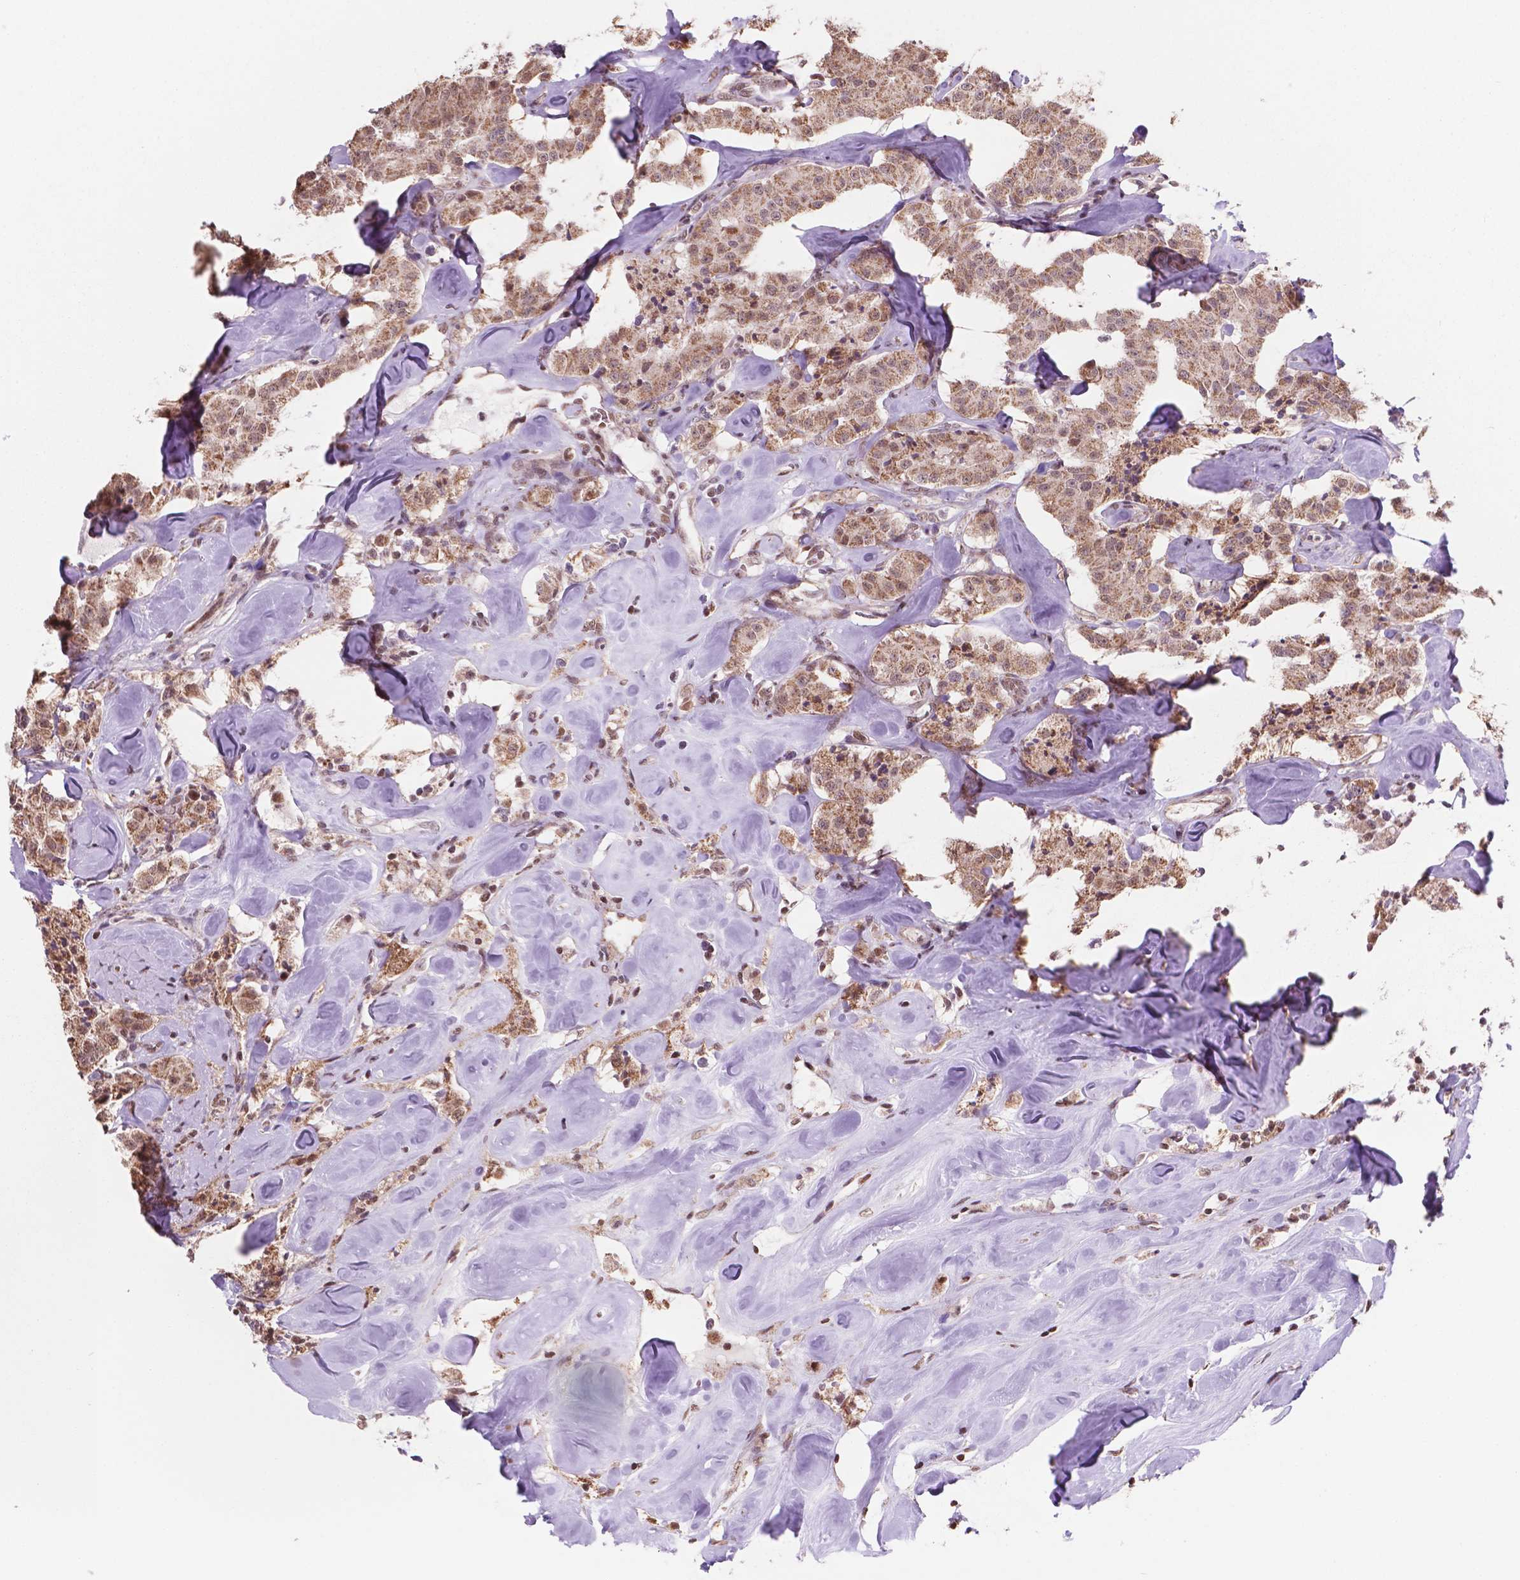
{"staining": {"intensity": "moderate", "quantity": ">75%", "location": "cytoplasmic/membranous,nuclear"}, "tissue": "carcinoid", "cell_type": "Tumor cells", "image_type": "cancer", "snomed": [{"axis": "morphology", "description": "Carcinoid, malignant, NOS"}, {"axis": "topography", "description": "Pancreas"}], "caption": "Immunohistochemical staining of carcinoid shows moderate cytoplasmic/membranous and nuclear protein positivity in approximately >75% of tumor cells.", "gene": "NDUFA10", "patient": {"sex": "male", "age": 41}}